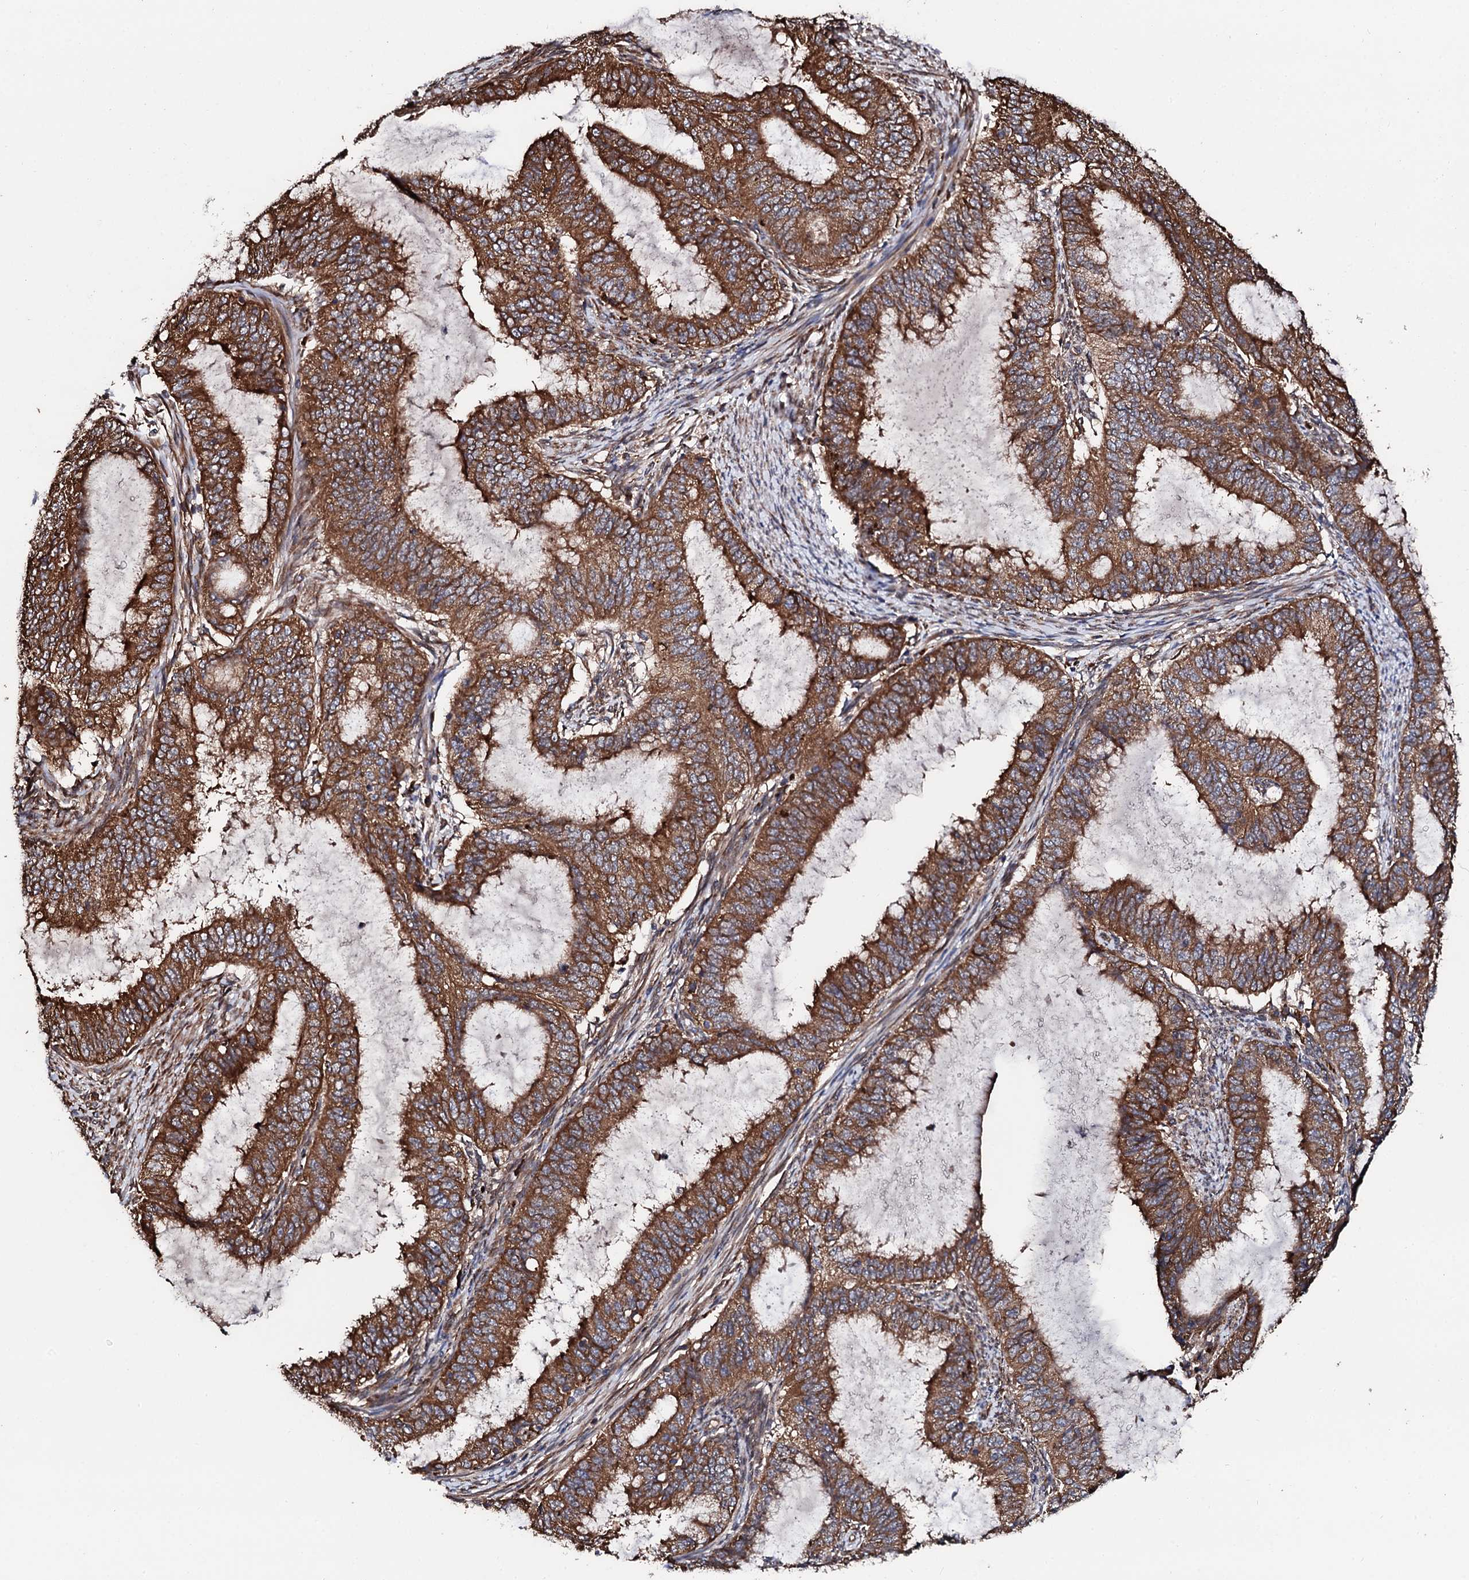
{"staining": {"intensity": "strong", "quantity": ">75%", "location": "cytoplasmic/membranous"}, "tissue": "endometrial cancer", "cell_type": "Tumor cells", "image_type": "cancer", "snomed": [{"axis": "morphology", "description": "Adenocarcinoma, NOS"}, {"axis": "topography", "description": "Endometrium"}], "caption": "Adenocarcinoma (endometrial) stained with DAB IHC displays high levels of strong cytoplasmic/membranous expression in about >75% of tumor cells. (DAB = brown stain, brightfield microscopy at high magnification).", "gene": "CKAP5", "patient": {"sex": "female", "age": 51}}